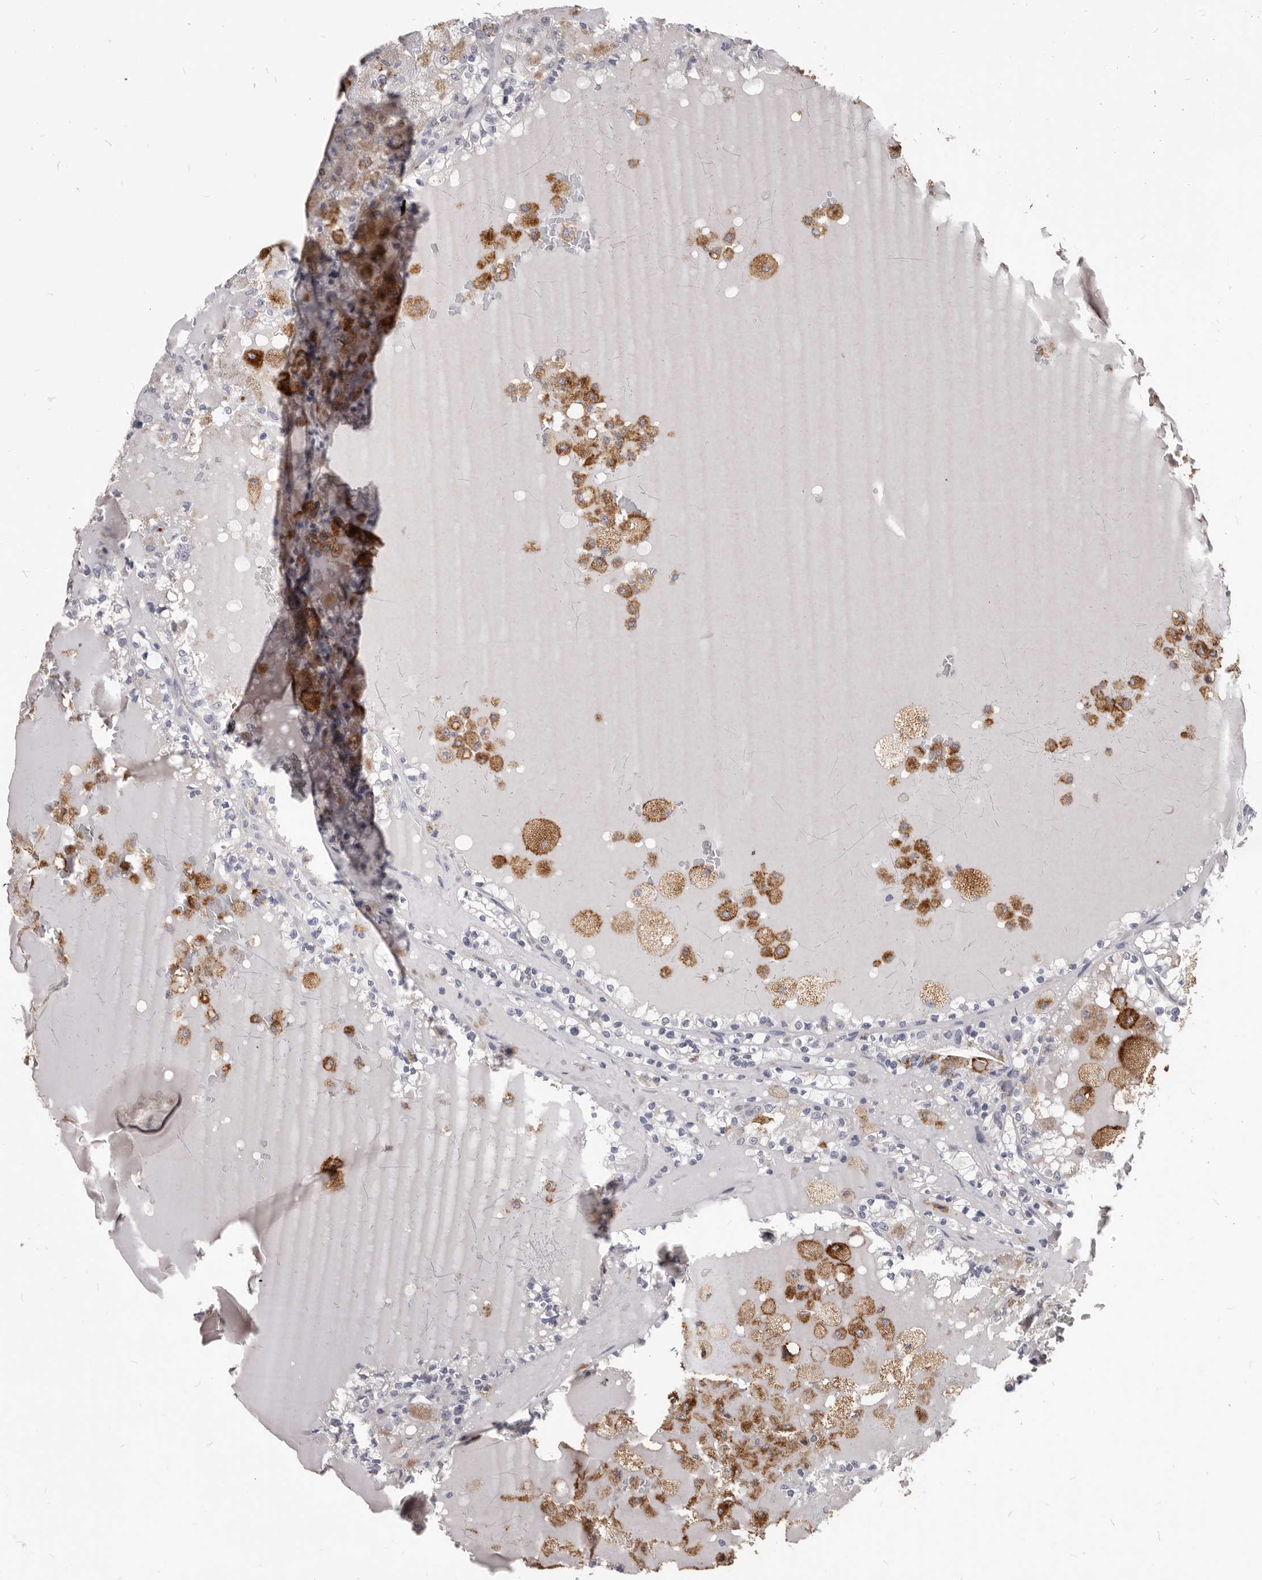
{"staining": {"intensity": "weak", "quantity": "<25%", "location": "cytoplasmic/membranous"}, "tissue": "renal cancer", "cell_type": "Tumor cells", "image_type": "cancer", "snomed": [{"axis": "morphology", "description": "Adenocarcinoma, NOS"}, {"axis": "topography", "description": "Kidney"}], "caption": "An image of renal cancer (adenocarcinoma) stained for a protein shows no brown staining in tumor cells.", "gene": "PI4K2A", "patient": {"sex": "female", "age": 56}}